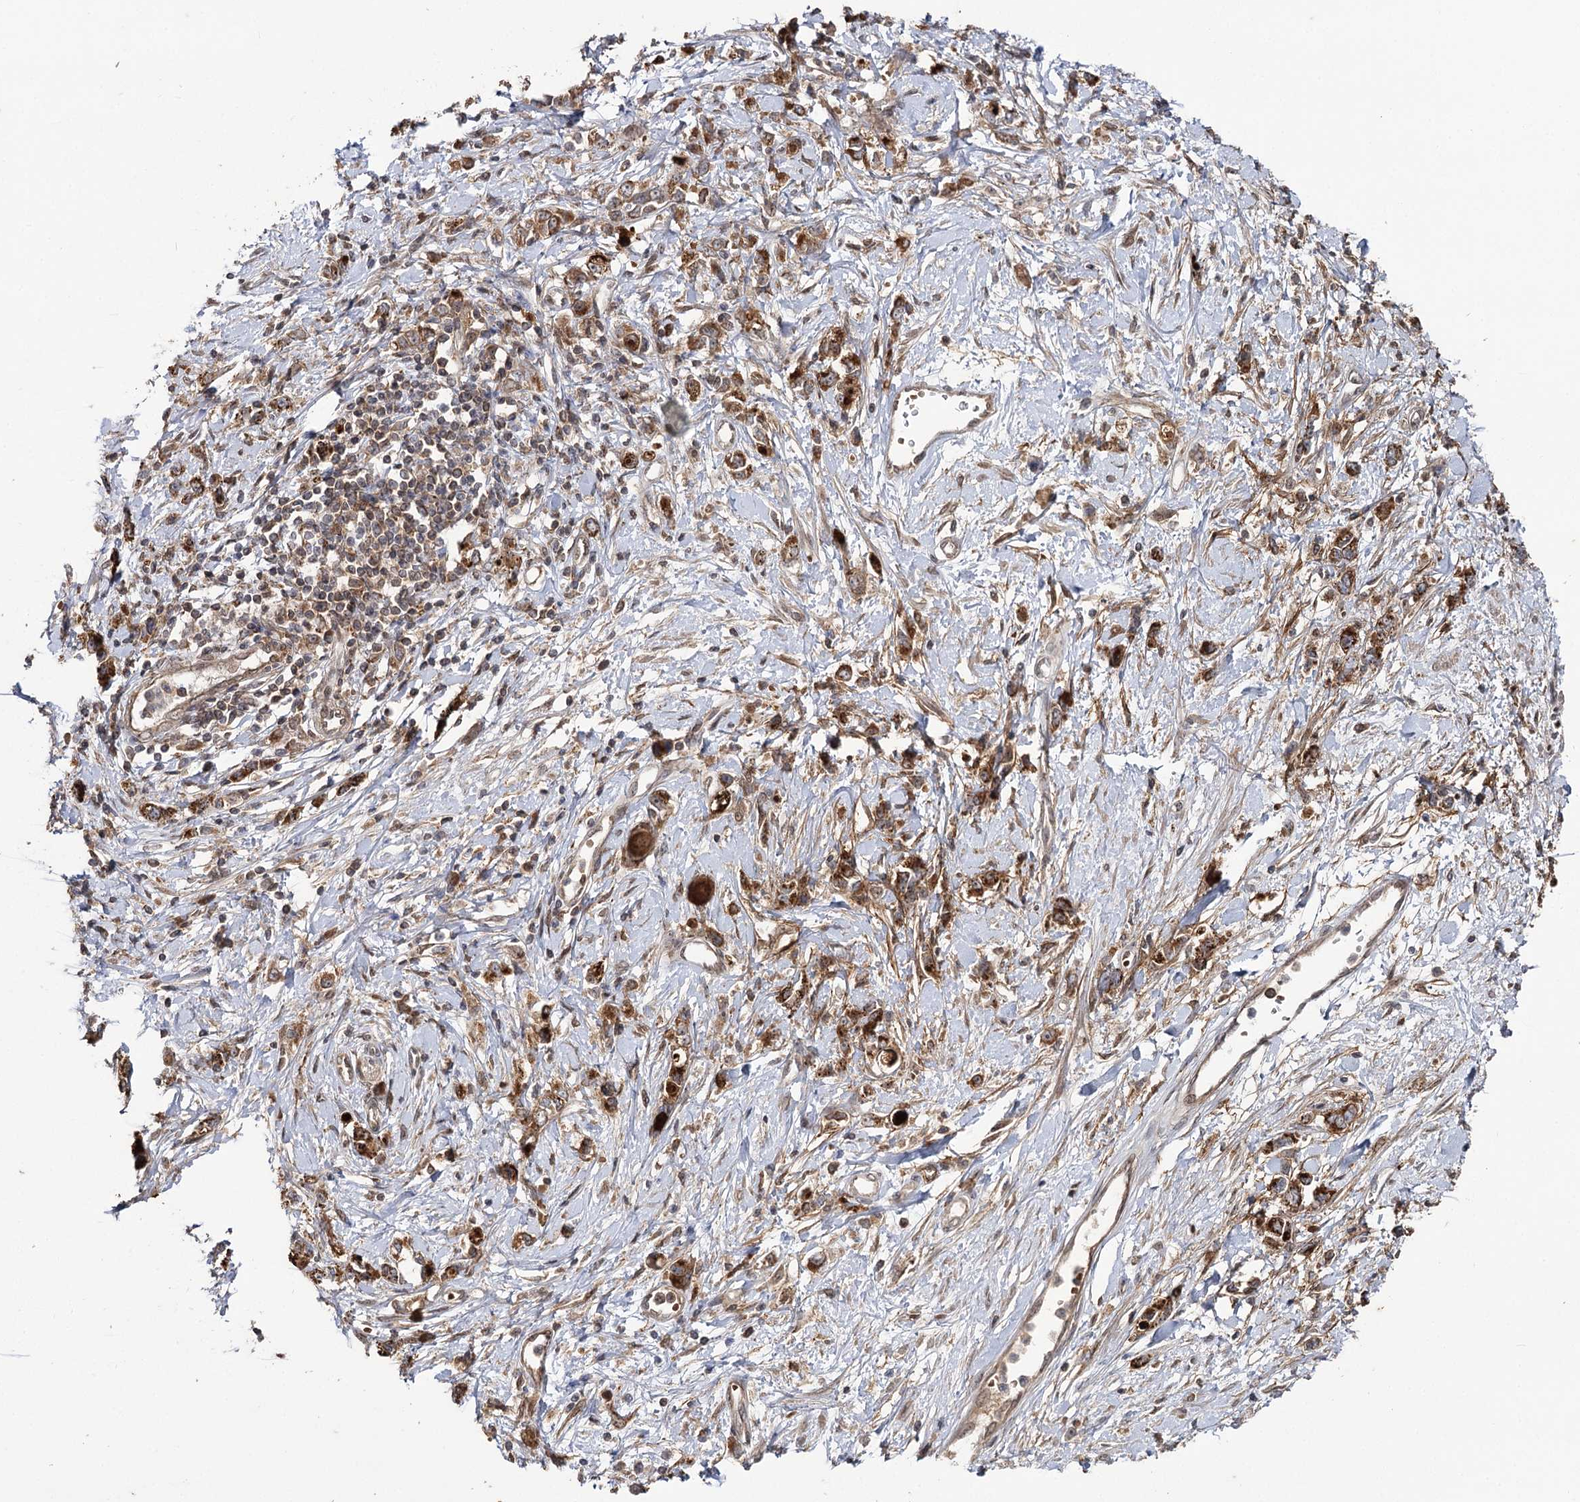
{"staining": {"intensity": "strong", "quantity": ">75%", "location": "cytoplasmic/membranous"}, "tissue": "stomach cancer", "cell_type": "Tumor cells", "image_type": "cancer", "snomed": [{"axis": "morphology", "description": "Adenocarcinoma, NOS"}, {"axis": "topography", "description": "Stomach"}], "caption": "Strong cytoplasmic/membranous expression for a protein is appreciated in about >75% of tumor cells of stomach cancer (adenocarcinoma) using IHC.", "gene": "MSANTD2", "patient": {"sex": "female", "age": 76}}